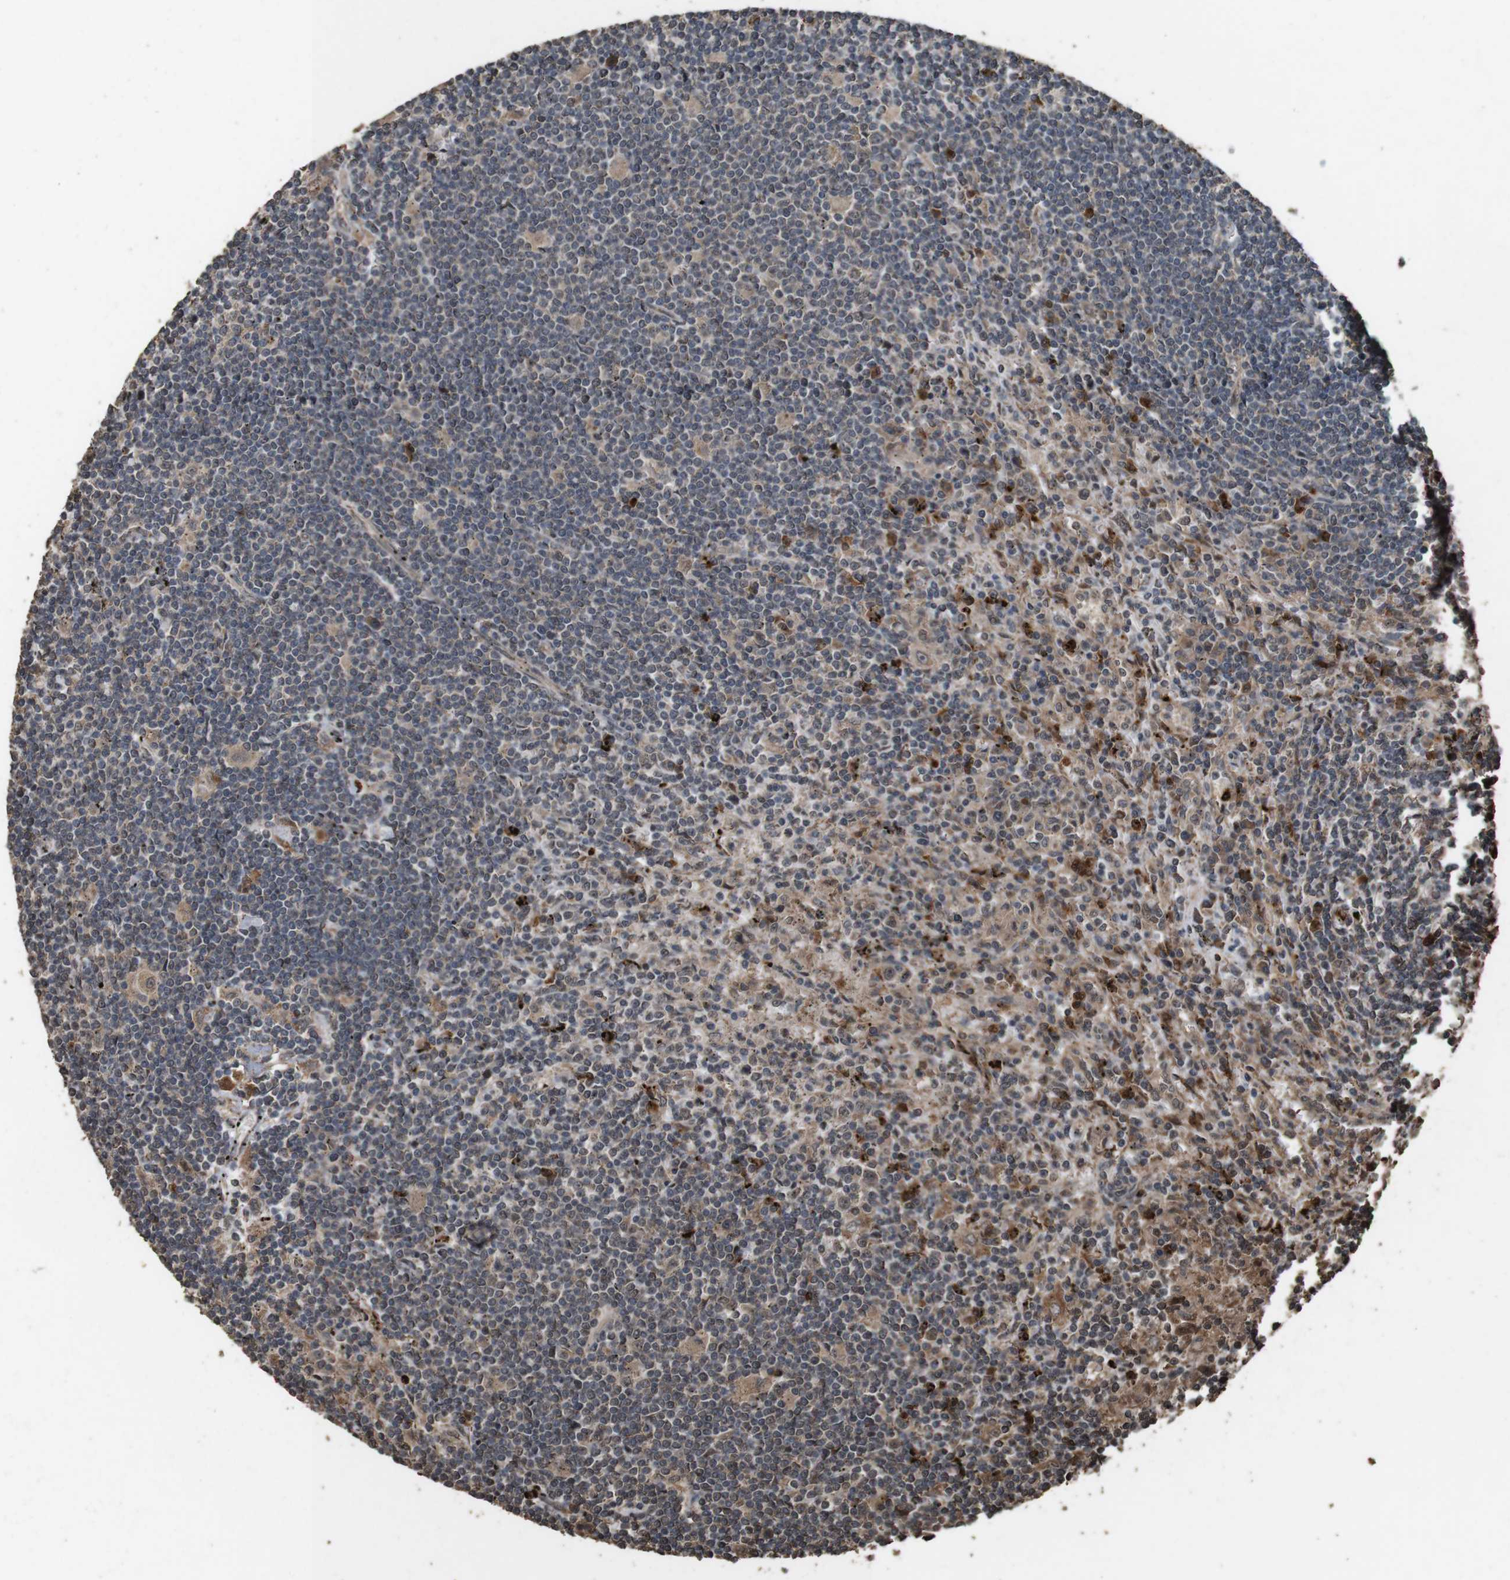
{"staining": {"intensity": "weak", "quantity": "<25%", "location": "cytoplasmic/membranous"}, "tissue": "lymphoma", "cell_type": "Tumor cells", "image_type": "cancer", "snomed": [{"axis": "morphology", "description": "Malignant lymphoma, non-Hodgkin's type, Low grade"}, {"axis": "topography", "description": "Spleen"}], "caption": "Tumor cells show no significant positivity in malignant lymphoma, non-Hodgkin's type (low-grade).", "gene": "RRAS2", "patient": {"sex": "male", "age": 76}}